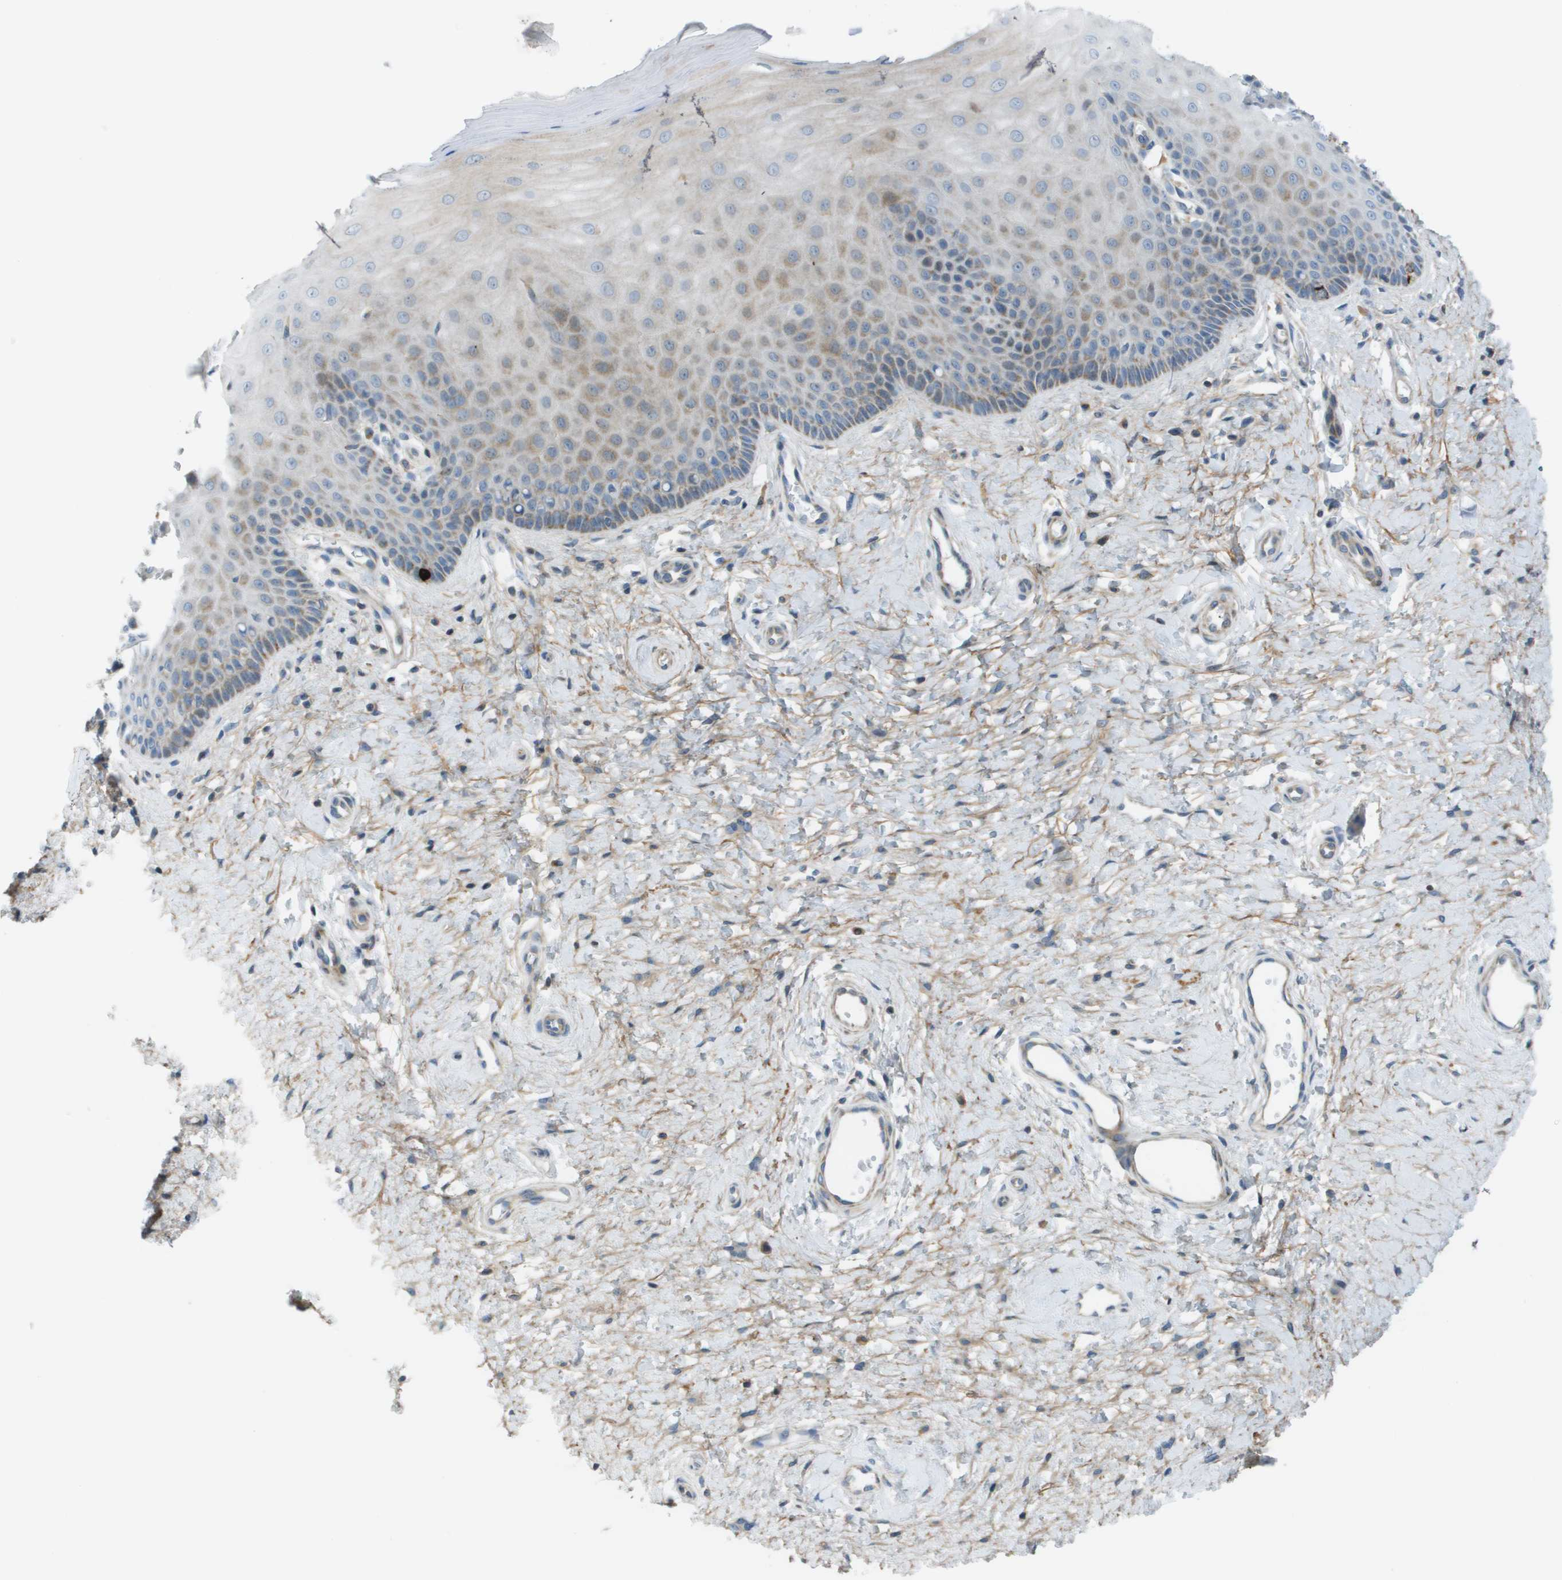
{"staining": {"intensity": "strong", "quantity": ">75%", "location": "cytoplasmic/membranous"}, "tissue": "cervix", "cell_type": "Glandular cells", "image_type": "normal", "snomed": [{"axis": "morphology", "description": "Normal tissue, NOS"}, {"axis": "topography", "description": "Cervix"}], "caption": "Immunohistochemistry staining of unremarkable cervix, which shows high levels of strong cytoplasmic/membranous staining in approximately >75% of glandular cells indicating strong cytoplasmic/membranous protein positivity. The staining was performed using DAB (brown) for protein detection and nuclei were counterstained in hematoxylin (blue).", "gene": "GALNT6", "patient": {"sex": "female", "age": 55}}